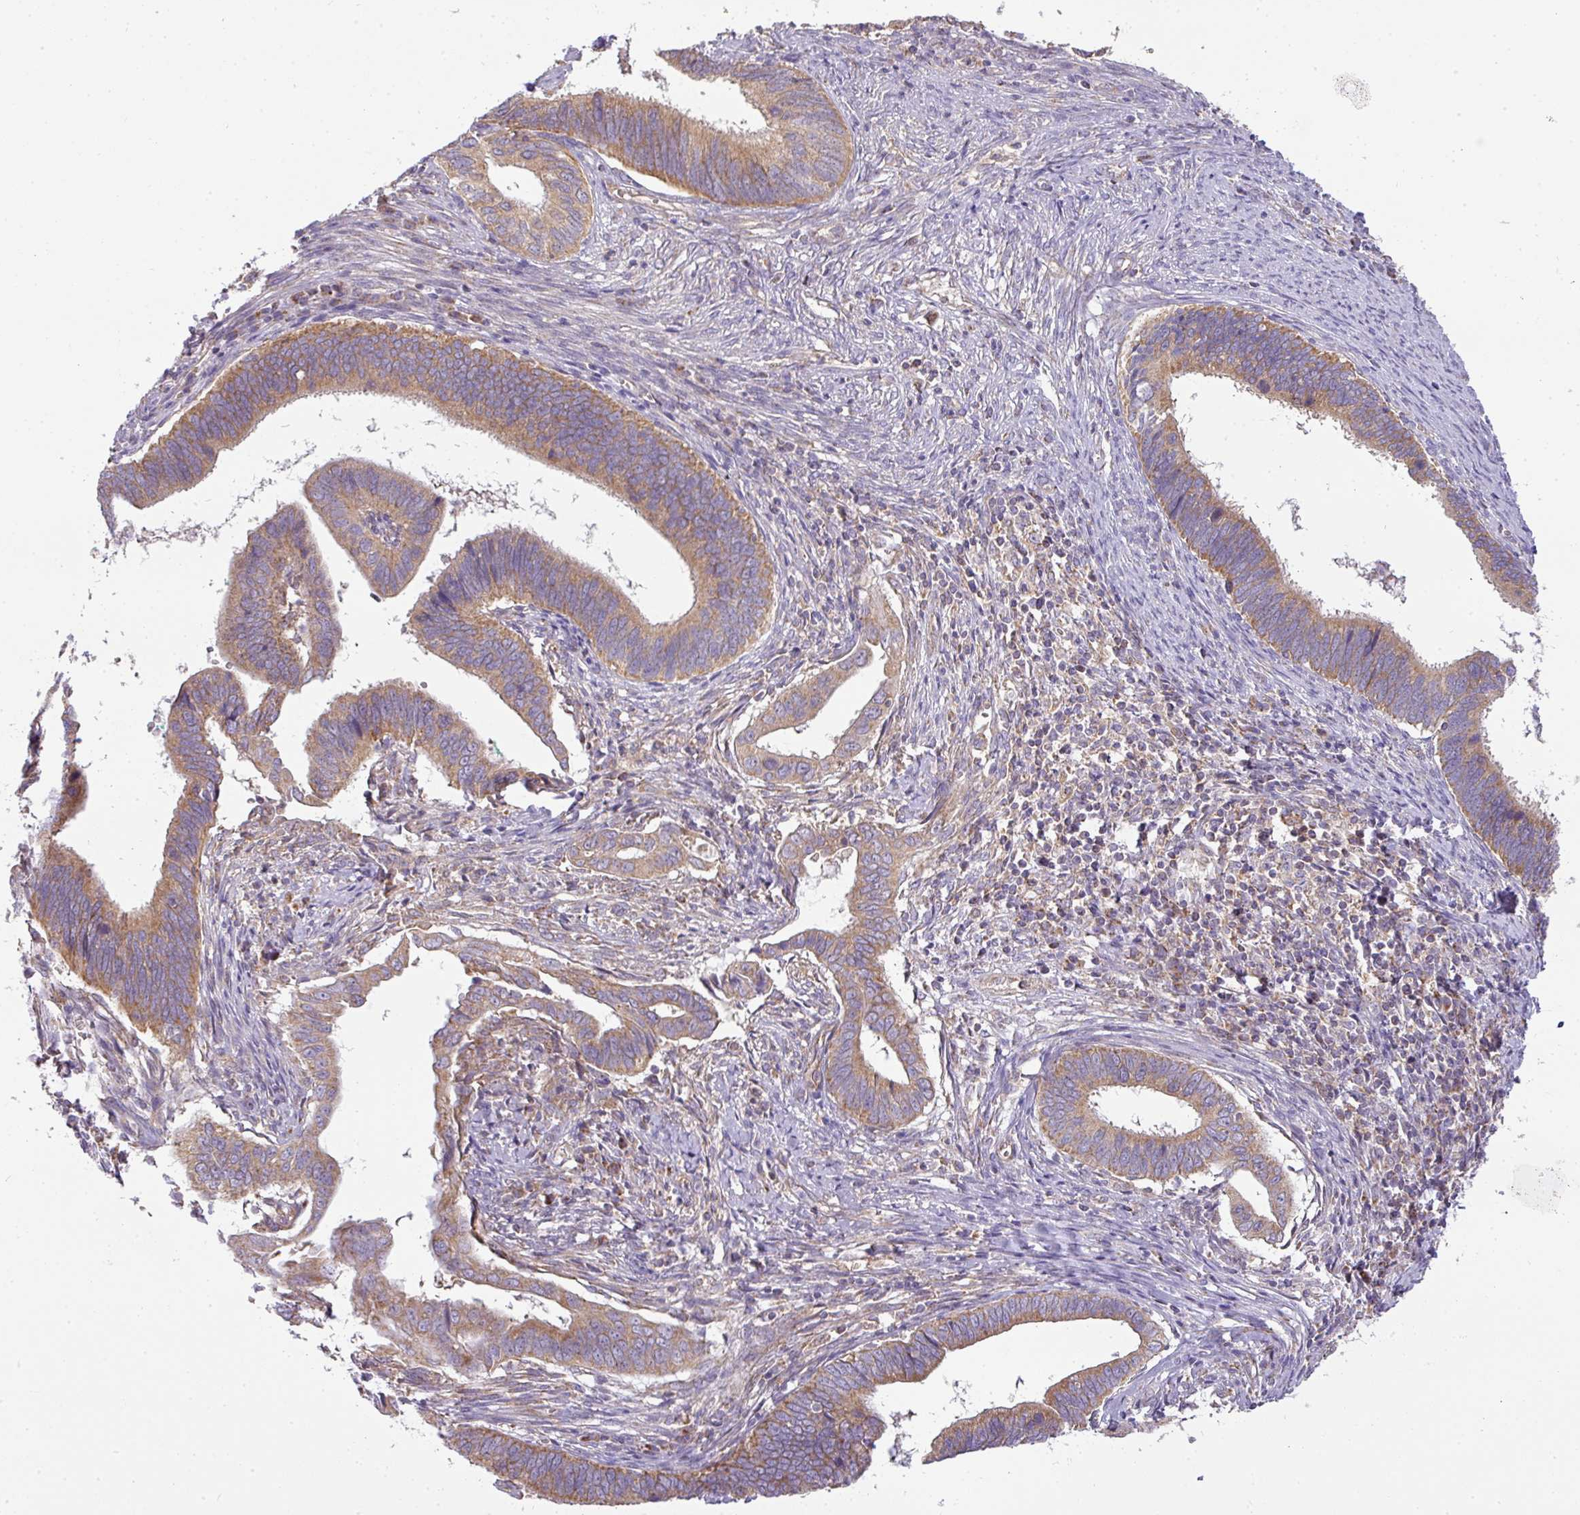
{"staining": {"intensity": "moderate", "quantity": ">75%", "location": "cytoplasmic/membranous"}, "tissue": "cervical cancer", "cell_type": "Tumor cells", "image_type": "cancer", "snomed": [{"axis": "morphology", "description": "Adenocarcinoma, NOS"}, {"axis": "topography", "description": "Cervix"}], "caption": "Immunohistochemistry of cervical cancer shows medium levels of moderate cytoplasmic/membranous staining in about >75% of tumor cells.", "gene": "ZNF211", "patient": {"sex": "female", "age": 42}}